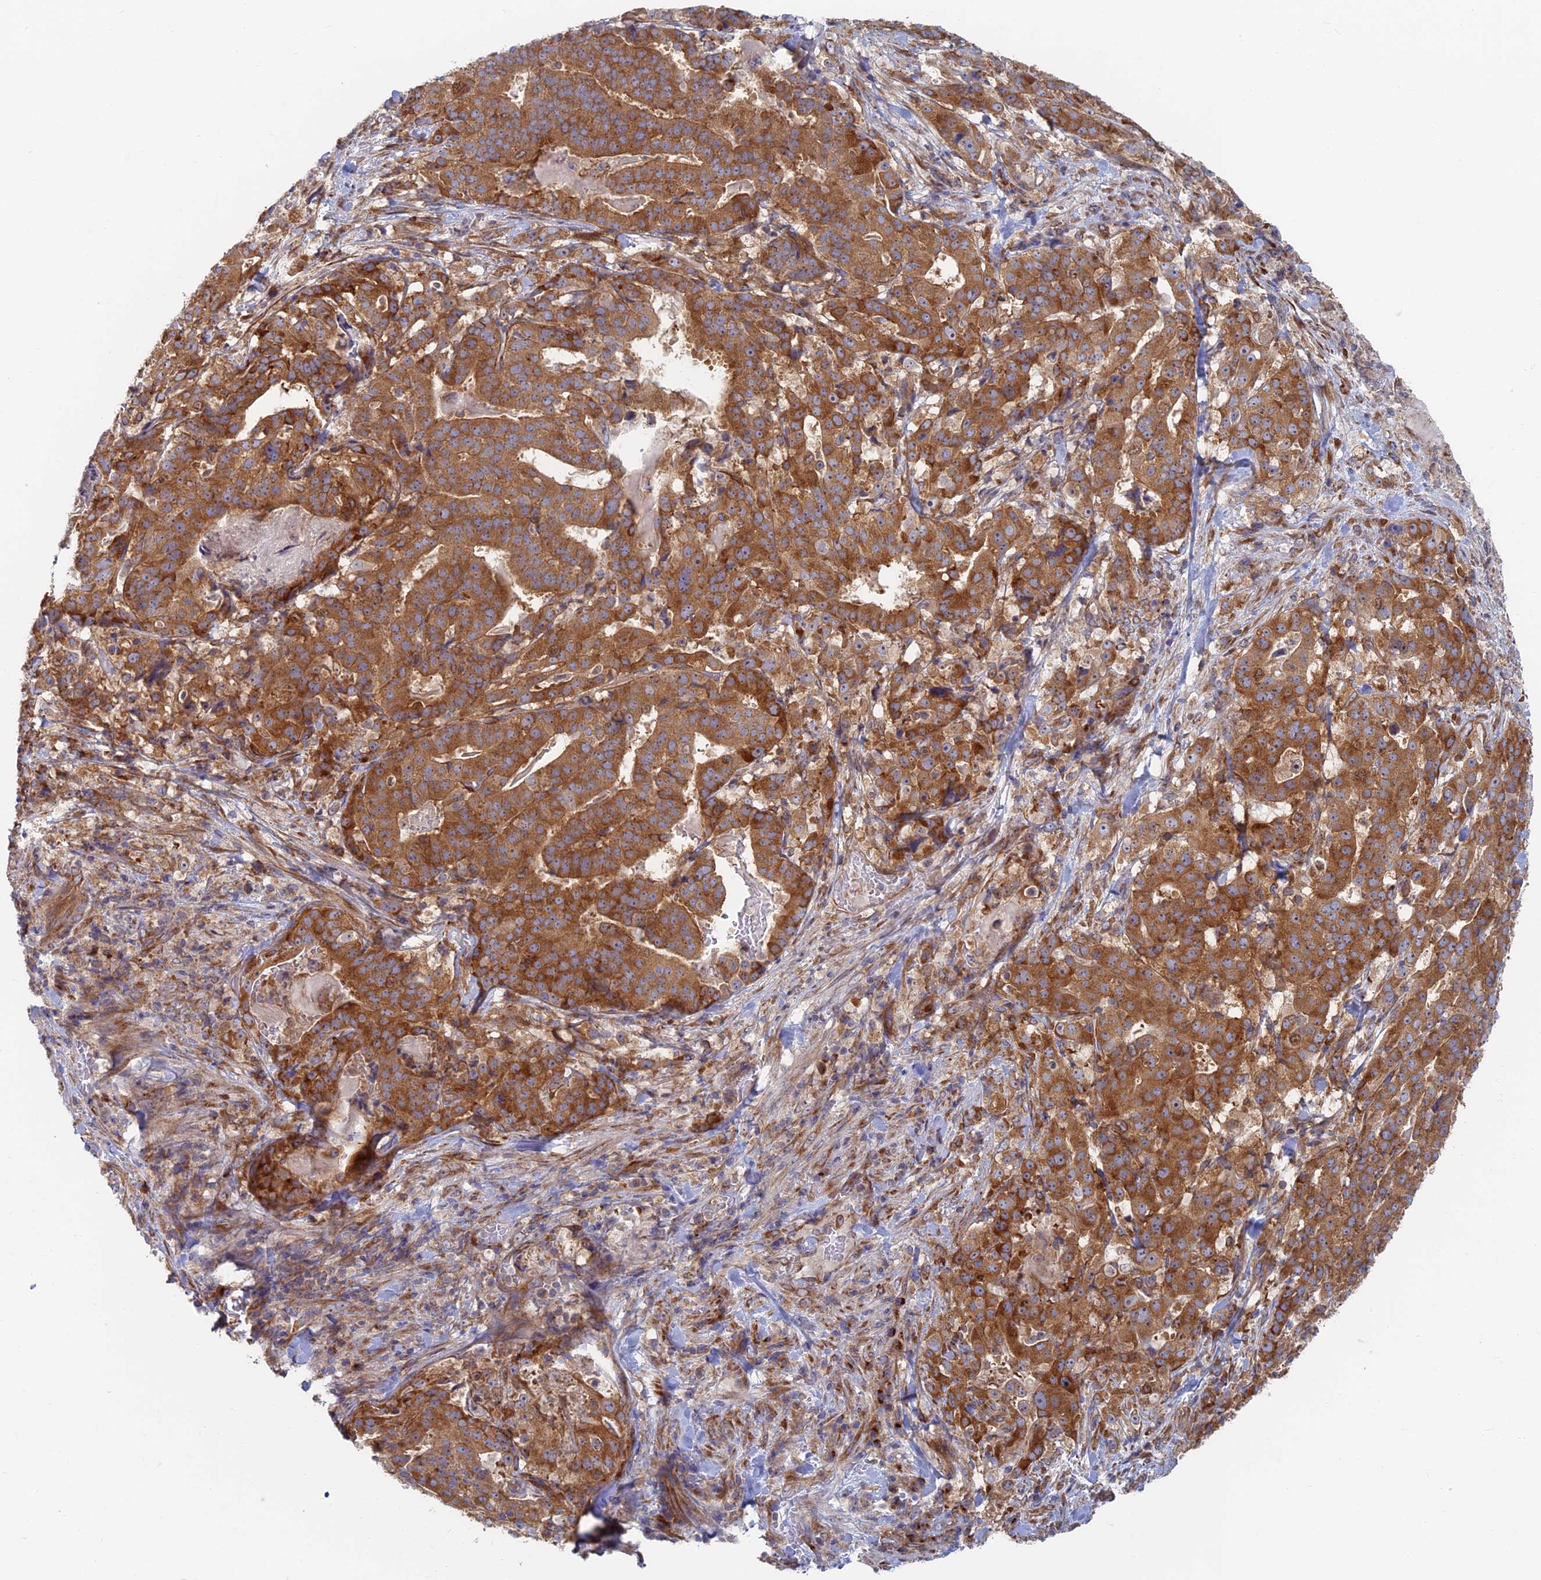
{"staining": {"intensity": "strong", "quantity": ">75%", "location": "cytoplasmic/membranous"}, "tissue": "stomach cancer", "cell_type": "Tumor cells", "image_type": "cancer", "snomed": [{"axis": "morphology", "description": "Adenocarcinoma, NOS"}, {"axis": "topography", "description": "Stomach"}], "caption": "The image demonstrates a brown stain indicating the presence of a protein in the cytoplasmic/membranous of tumor cells in stomach cancer. The staining was performed using DAB (3,3'-diaminobenzidine), with brown indicating positive protein expression. Nuclei are stained blue with hematoxylin.", "gene": "TBC1D30", "patient": {"sex": "male", "age": 48}}